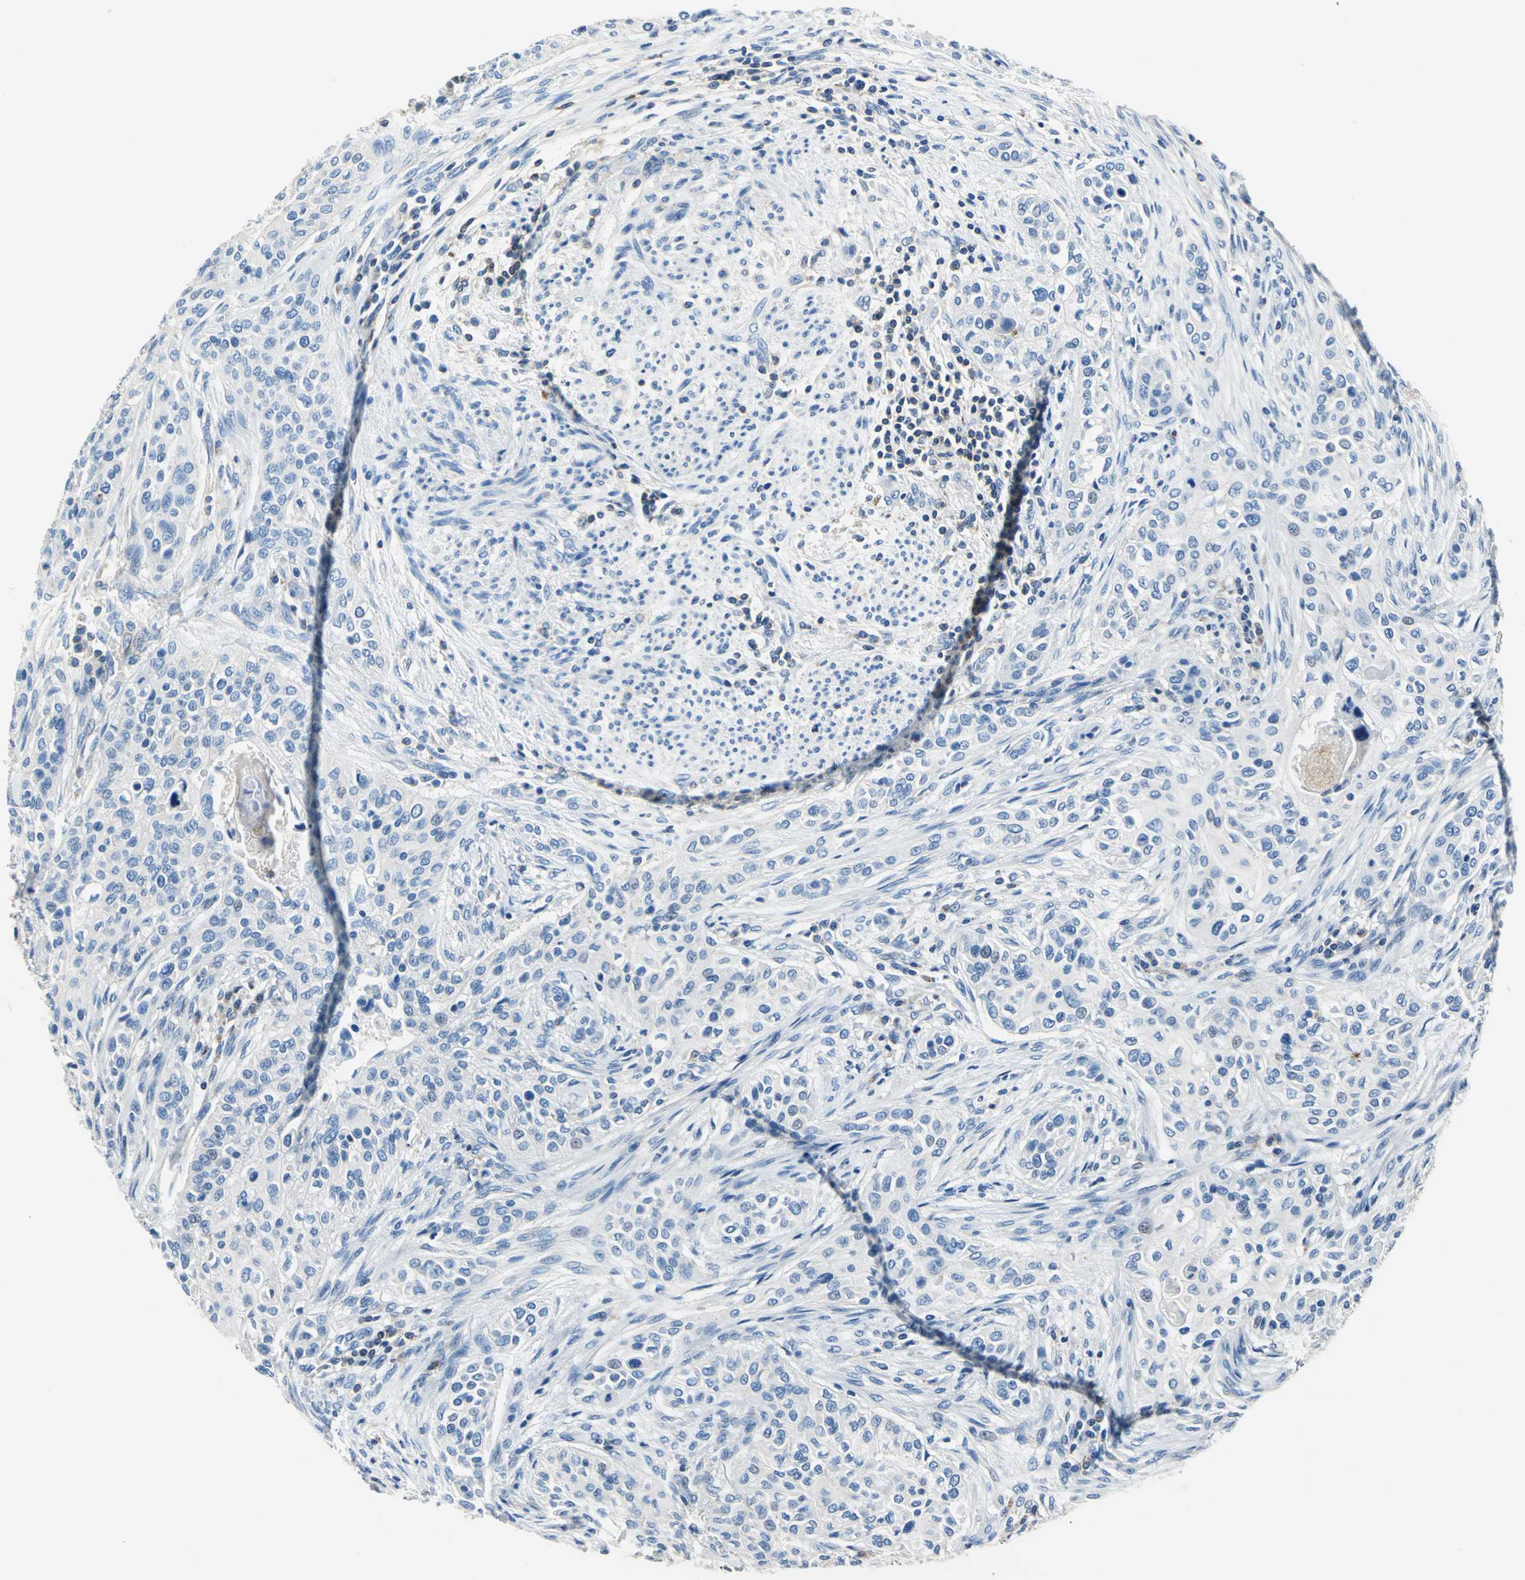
{"staining": {"intensity": "negative", "quantity": "none", "location": "none"}, "tissue": "urothelial cancer", "cell_type": "Tumor cells", "image_type": "cancer", "snomed": [{"axis": "morphology", "description": "Urothelial carcinoma, High grade"}, {"axis": "topography", "description": "Urinary bladder"}], "caption": "DAB (3,3'-diaminobenzidine) immunohistochemical staining of human high-grade urothelial carcinoma demonstrates no significant positivity in tumor cells.", "gene": "SEPTIN6", "patient": {"sex": "male", "age": 74}}